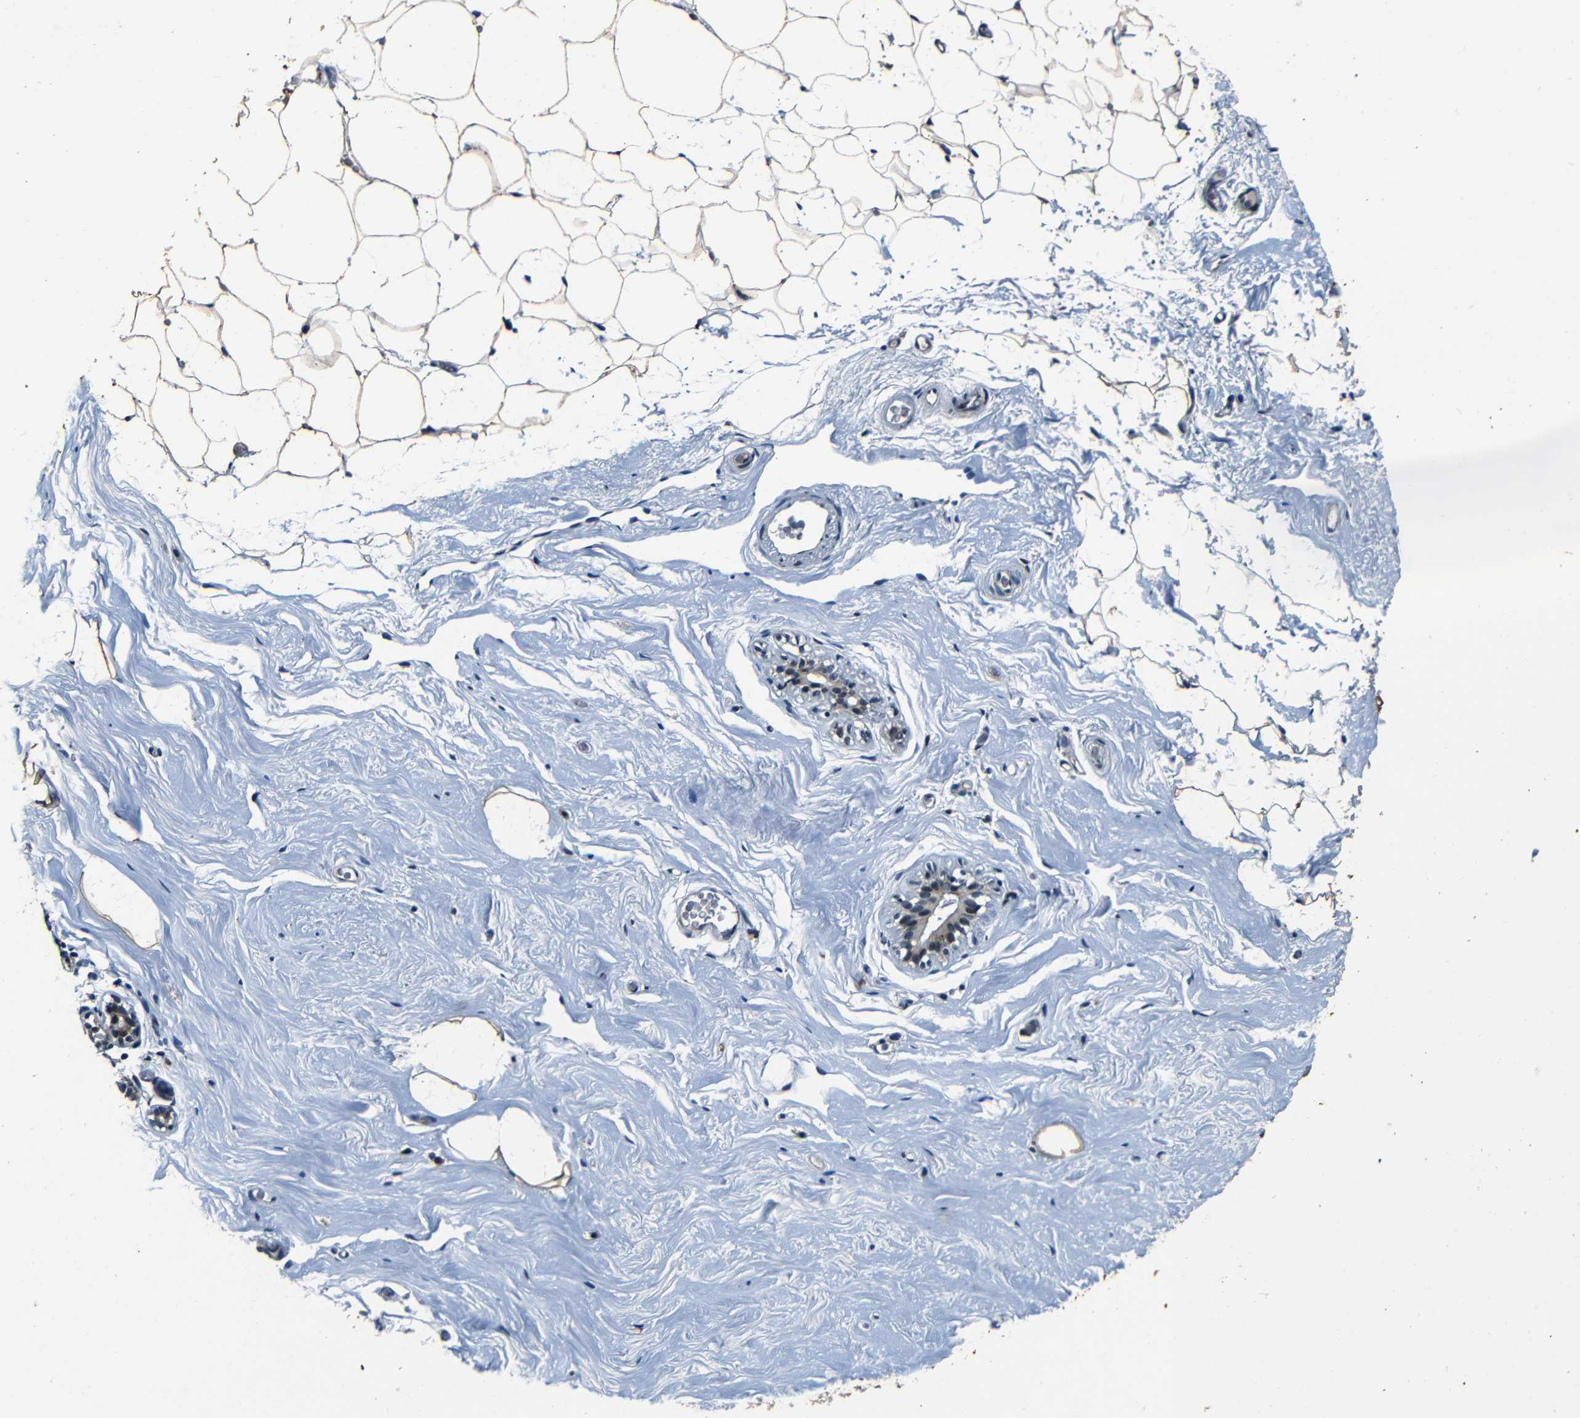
{"staining": {"intensity": "weak", "quantity": ">75%", "location": "cytoplasmic/membranous"}, "tissue": "breast", "cell_type": "Adipocytes", "image_type": "normal", "snomed": [{"axis": "morphology", "description": "Normal tissue, NOS"}, {"axis": "topography", "description": "Breast"}], "caption": "The photomicrograph displays a brown stain indicating the presence of a protein in the cytoplasmic/membranous of adipocytes in breast.", "gene": "FOXD4L1", "patient": {"sex": "female", "age": 75}}